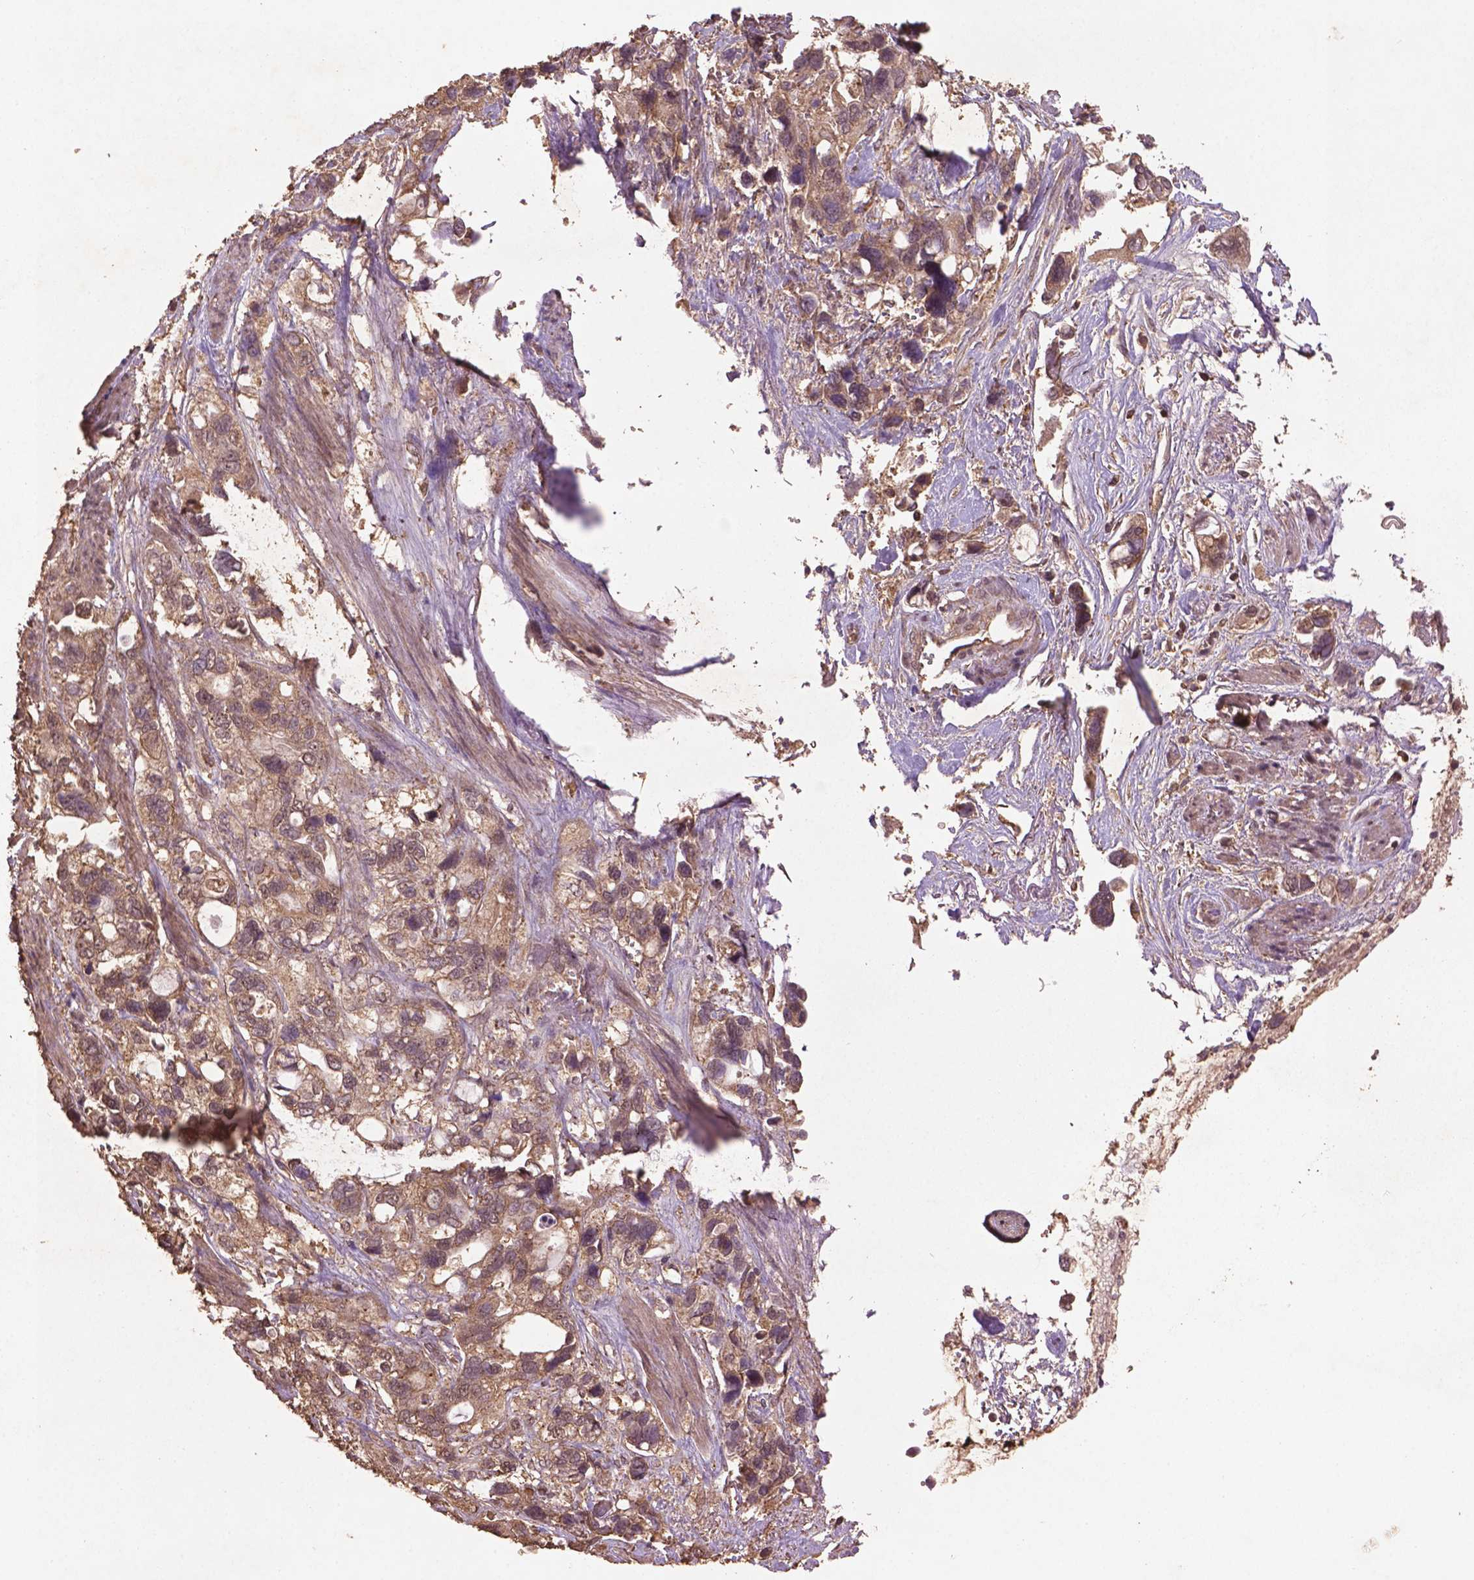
{"staining": {"intensity": "weak", "quantity": ">75%", "location": "cytoplasmic/membranous"}, "tissue": "stomach cancer", "cell_type": "Tumor cells", "image_type": "cancer", "snomed": [{"axis": "morphology", "description": "Adenocarcinoma, NOS"}, {"axis": "topography", "description": "Stomach, upper"}], "caption": "DAB immunohistochemical staining of human stomach cancer reveals weak cytoplasmic/membranous protein expression in about >75% of tumor cells.", "gene": "BABAM1", "patient": {"sex": "female", "age": 81}}